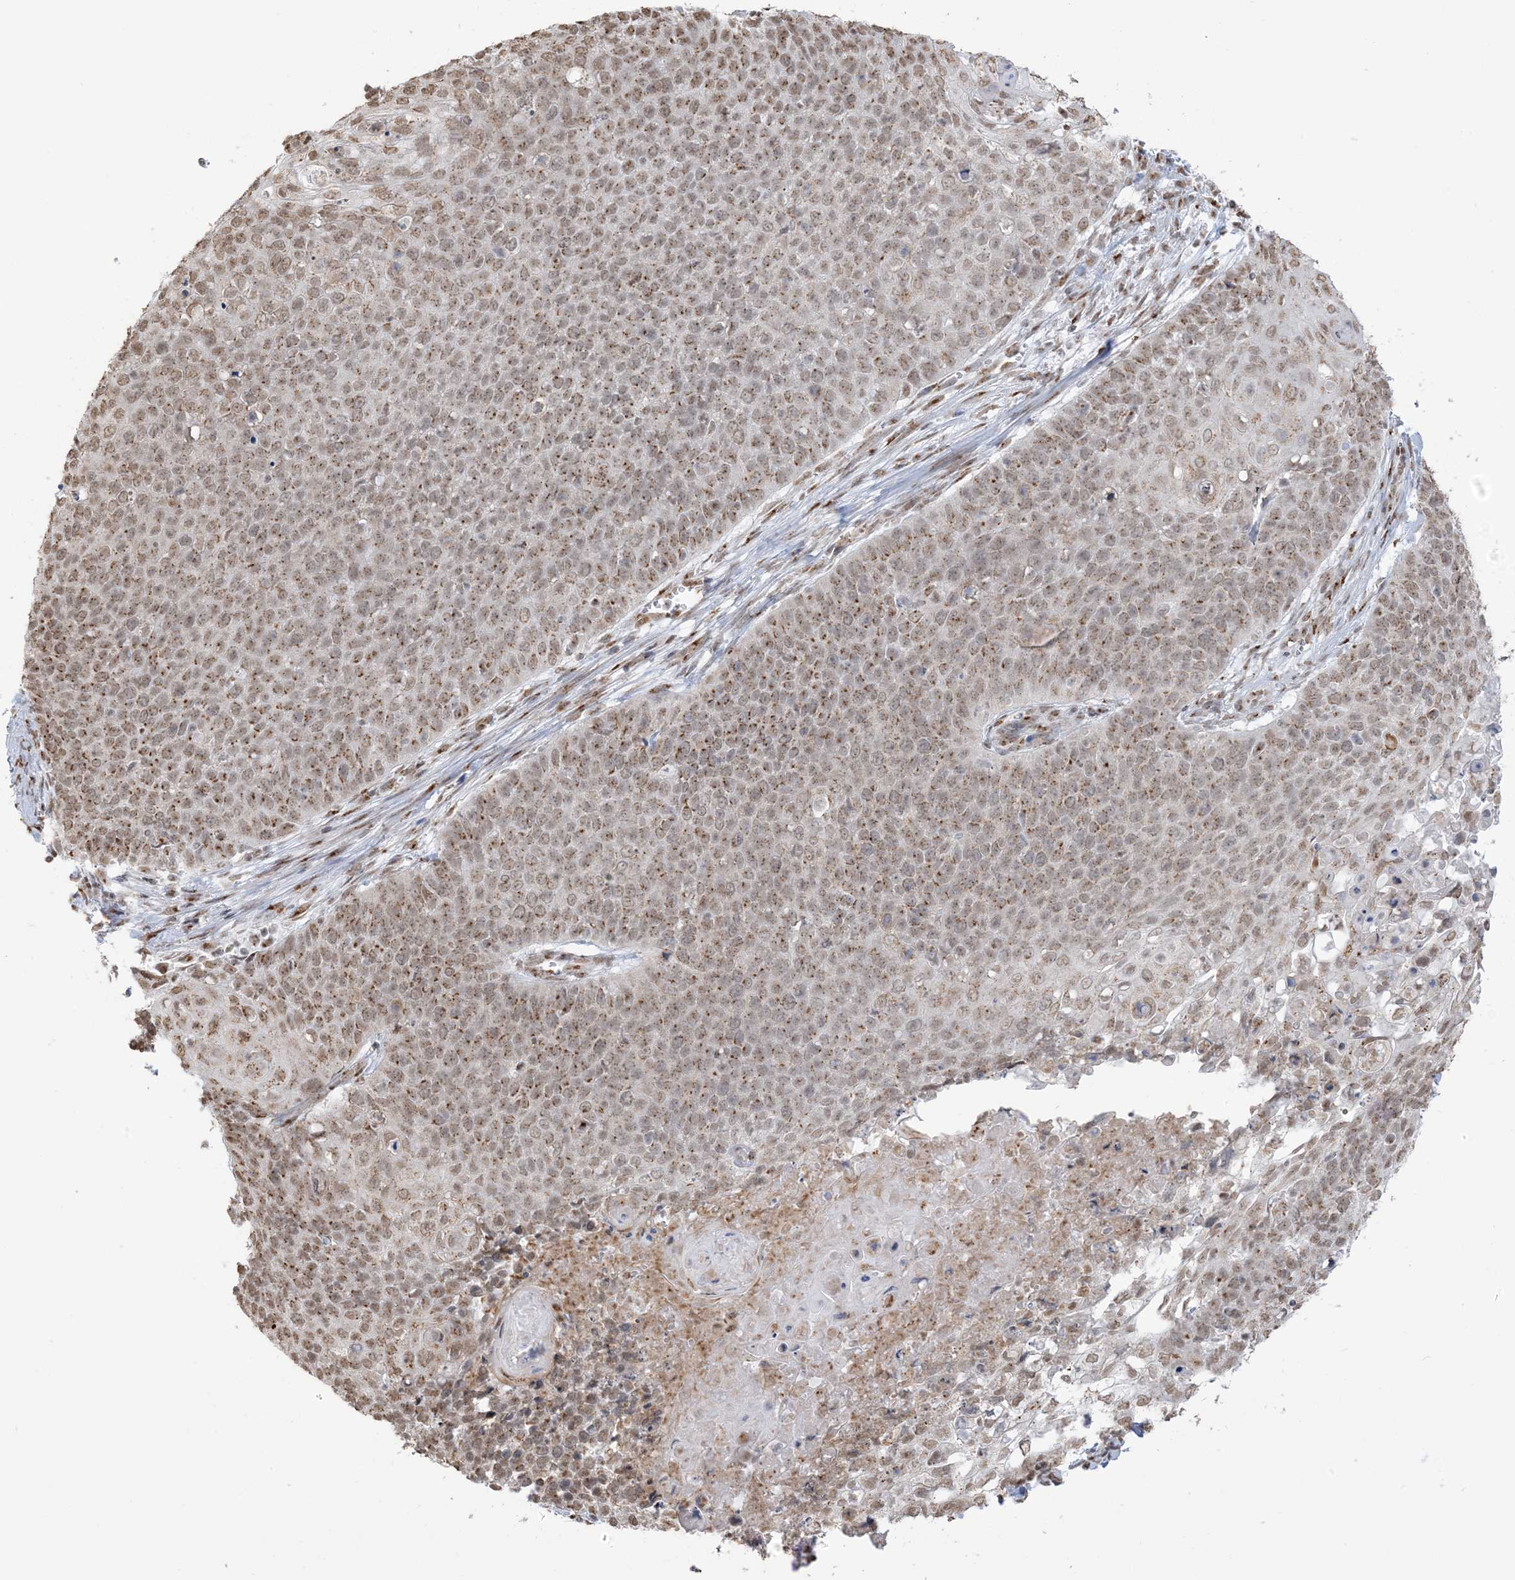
{"staining": {"intensity": "moderate", "quantity": ">75%", "location": "cytoplasmic/membranous,nuclear"}, "tissue": "cervical cancer", "cell_type": "Tumor cells", "image_type": "cancer", "snomed": [{"axis": "morphology", "description": "Squamous cell carcinoma, NOS"}, {"axis": "topography", "description": "Cervix"}], "caption": "This histopathology image reveals IHC staining of cervical cancer, with medium moderate cytoplasmic/membranous and nuclear expression in approximately >75% of tumor cells.", "gene": "GPR107", "patient": {"sex": "female", "age": 39}}